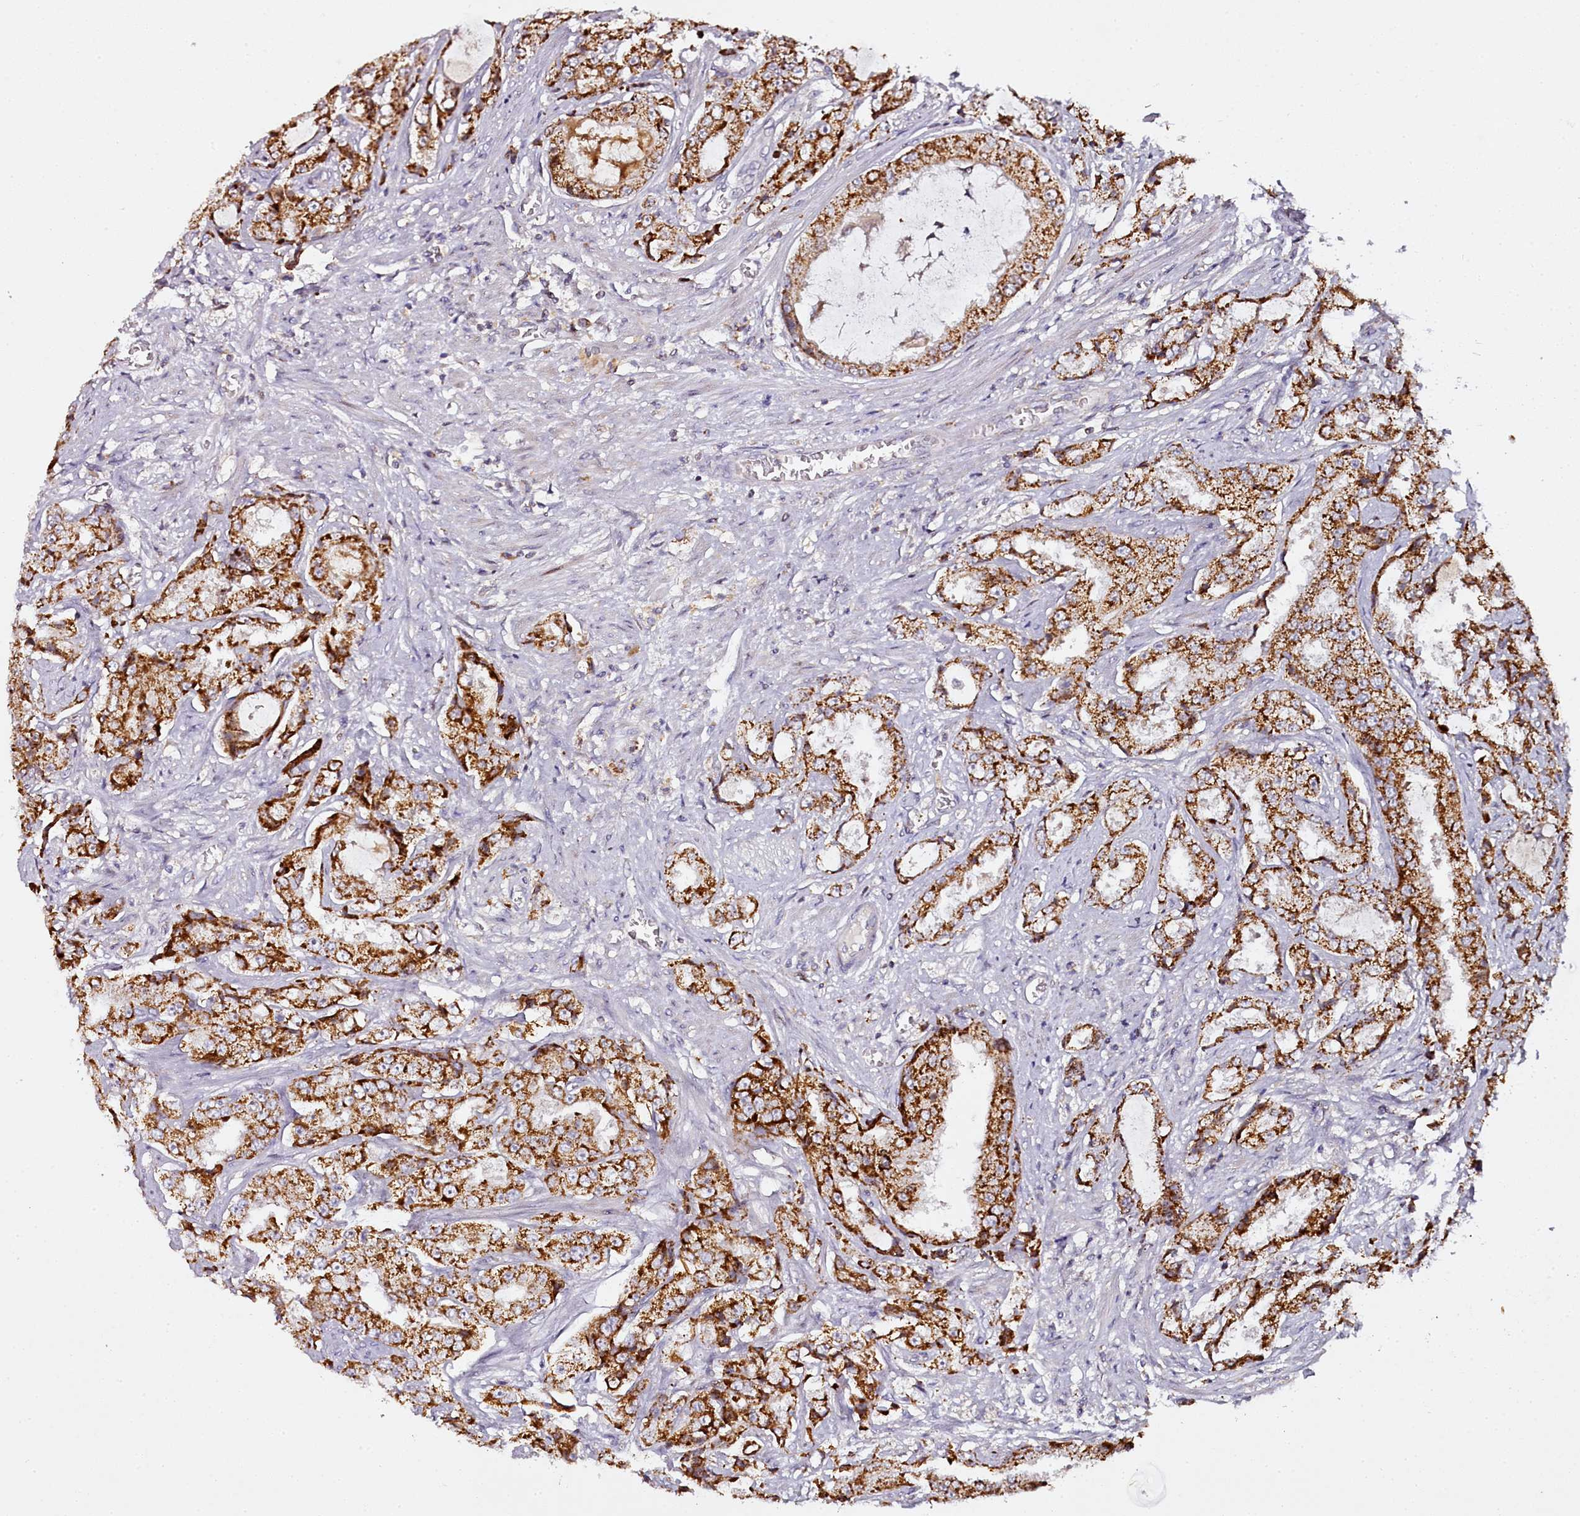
{"staining": {"intensity": "strong", "quantity": ">75%", "location": "cytoplasmic/membranous"}, "tissue": "prostate cancer", "cell_type": "Tumor cells", "image_type": "cancer", "snomed": [{"axis": "morphology", "description": "Adenocarcinoma, High grade"}, {"axis": "topography", "description": "Prostate"}], "caption": "This is a histology image of immunohistochemistry (IHC) staining of prostate high-grade adenocarcinoma, which shows strong staining in the cytoplasmic/membranous of tumor cells.", "gene": "ACSS1", "patient": {"sex": "male", "age": 73}}